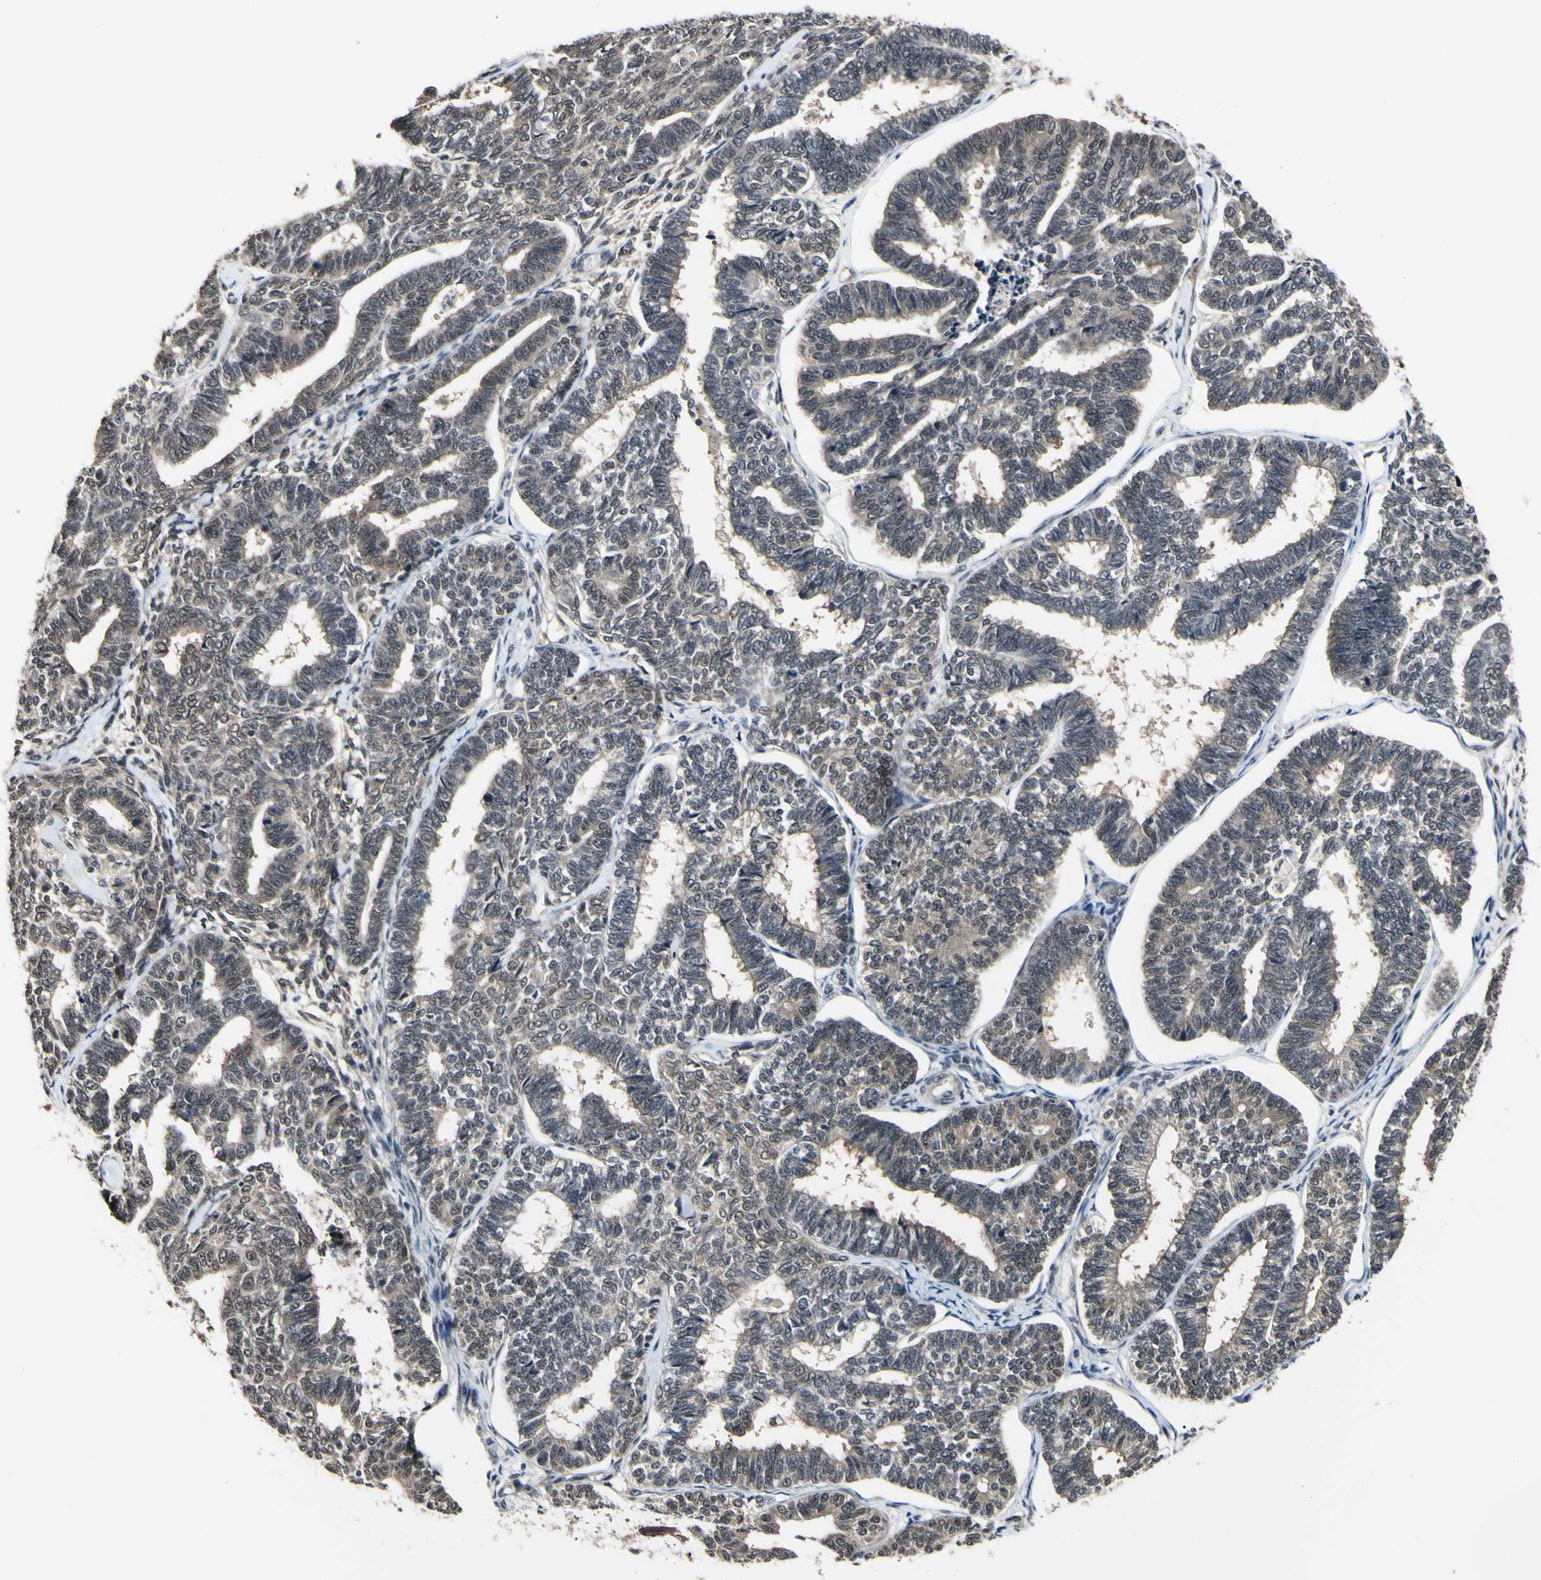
{"staining": {"intensity": "weak", "quantity": ">75%", "location": "cytoplasmic/membranous"}, "tissue": "endometrial cancer", "cell_type": "Tumor cells", "image_type": "cancer", "snomed": [{"axis": "morphology", "description": "Adenocarcinoma, NOS"}, {"axis": "topography", "description": "Endometrium"}], "caption": "Immunohistochemical staining of endometrial cancer (adenocarcinoma) exhibits low levels of weak cytoplasmic/membranous protein positivity in approximately >75% of tumor cells.", "gene": "PSMD10", "patient": {"sex": "female", "age": 70}}